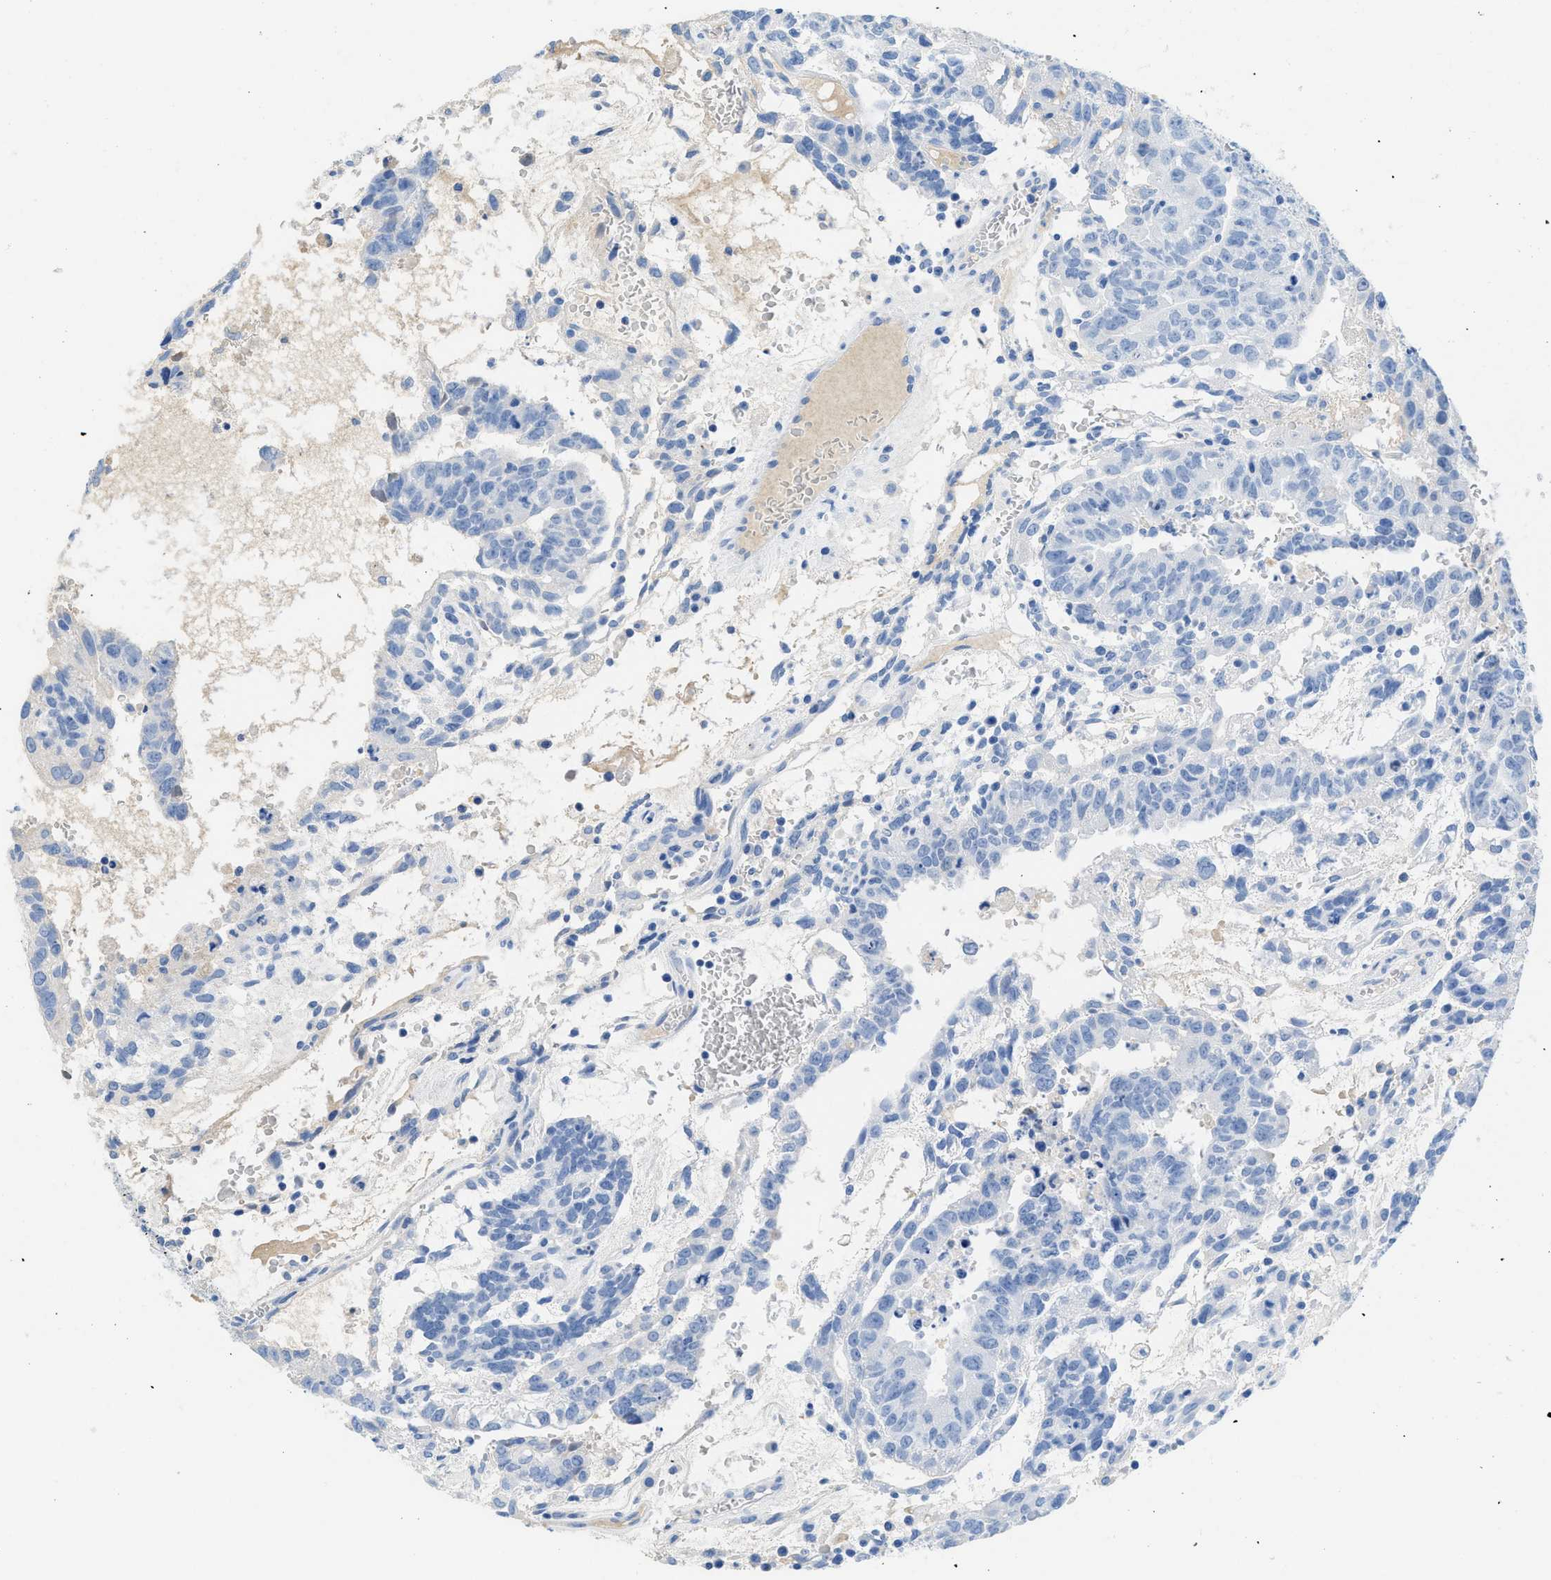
{"staining": {"intensity": "negative", "quantity": "none", "location": "none"}, "tissue": "testis cancer", "cell_type": "Tumor cells", "image_type": "cancer", "snomed": [{"axis": "morphology", "description": "Seminoma, NOS"}, {"axis": "morphology", "description": "Carcinoma, Embryonal, NOS"}, {"axis": "topography", "description": "Testis"}], "caption": "Testis seminoma stained for a protein using immunohistochemistry (IHC) displays no staining tumor cells.", "gene": "COL3A1", "patient": {"sex": "male", "age": 52}}